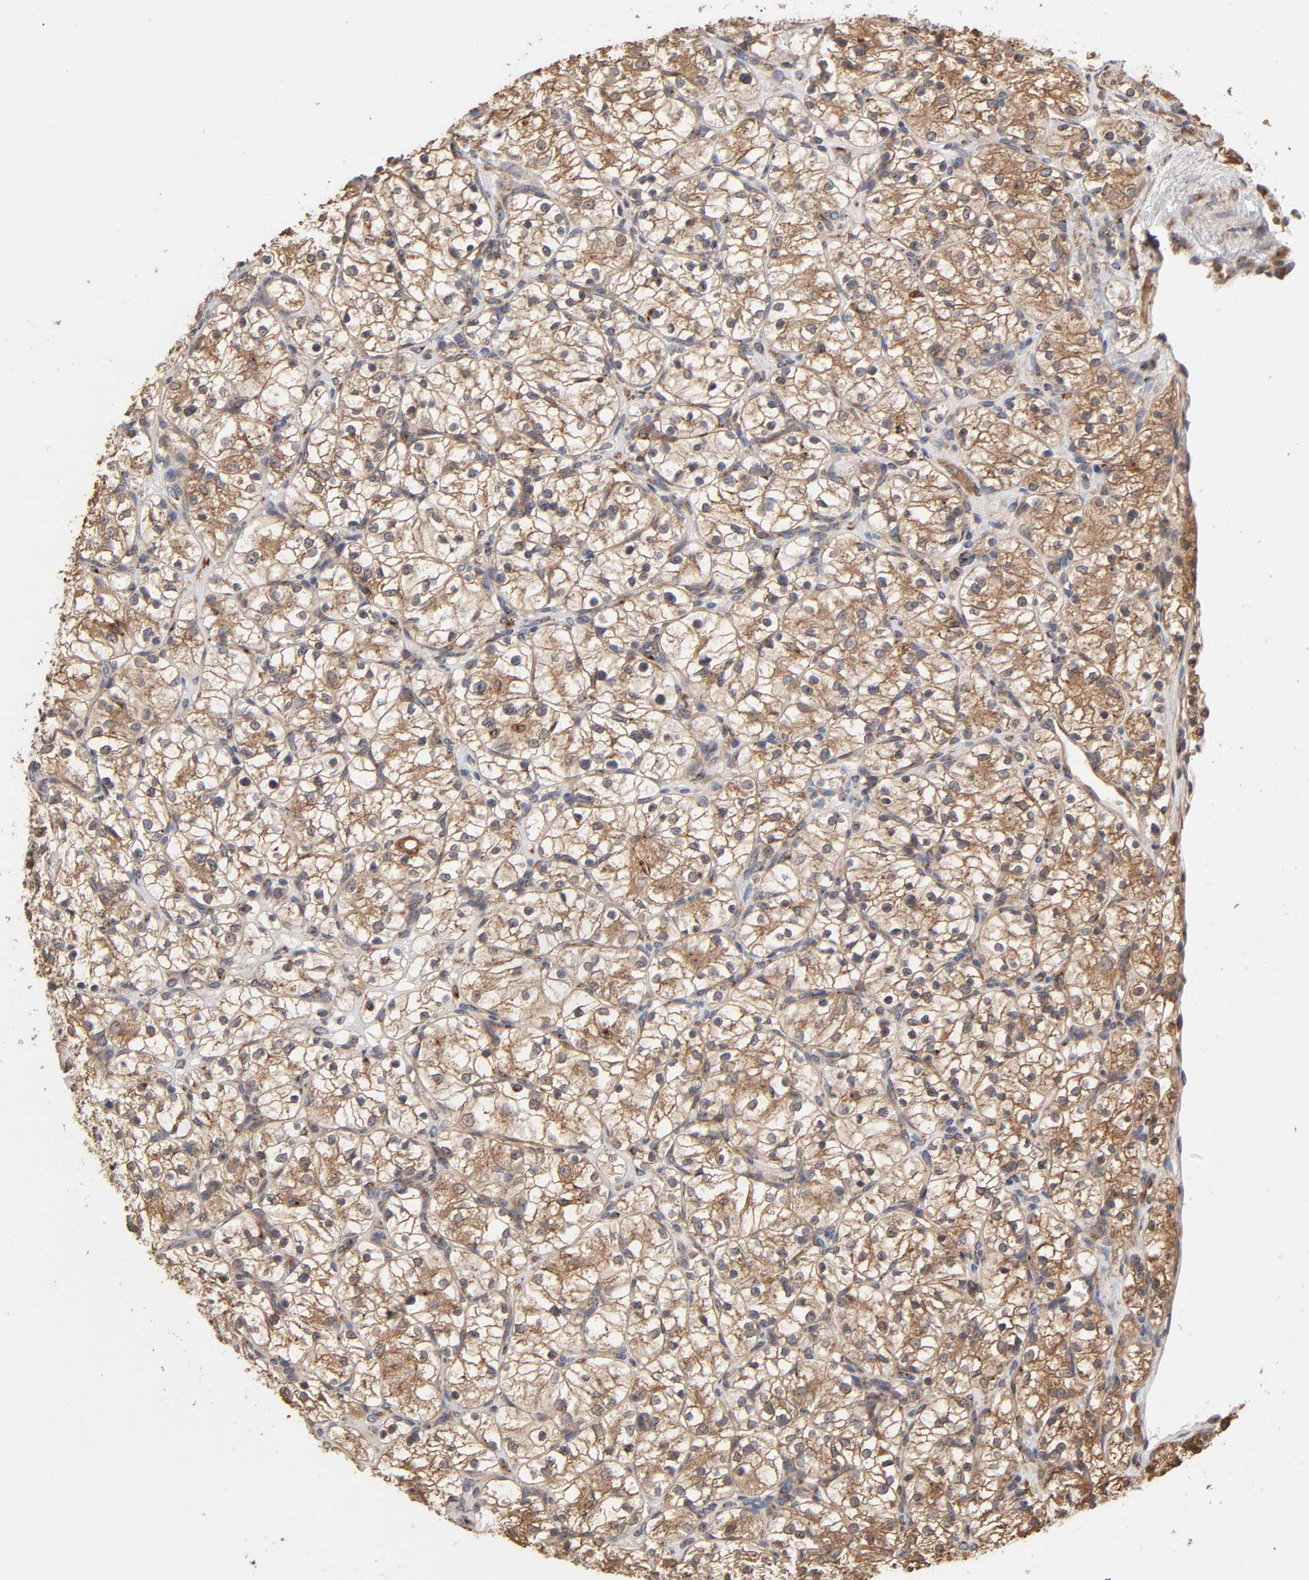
{"staining": {"intensity": "moderate", "quantity": ">75%", "location": "cytoplasmic/membranous"}, "tissue": "renal cancer", "cell_type": "Tumor cells", "image_type": "cancer", "snomed": [{"axis": "morphology", "description": "Adenocarcinoma, NOS"}, {"axis": "topography", "description": "Kidney"}], "caption": "High-magnification brightfield microscopy of renal cancer stained with DAB (brown) and counterstained with hematoxylin (blue). tumor cells exhibit moderate cytoplasmic/membranous staining is appreciated in approximately>75% of cells.", "gene": "GNPTG", "patient": {"sex": "female", "age": 60}}